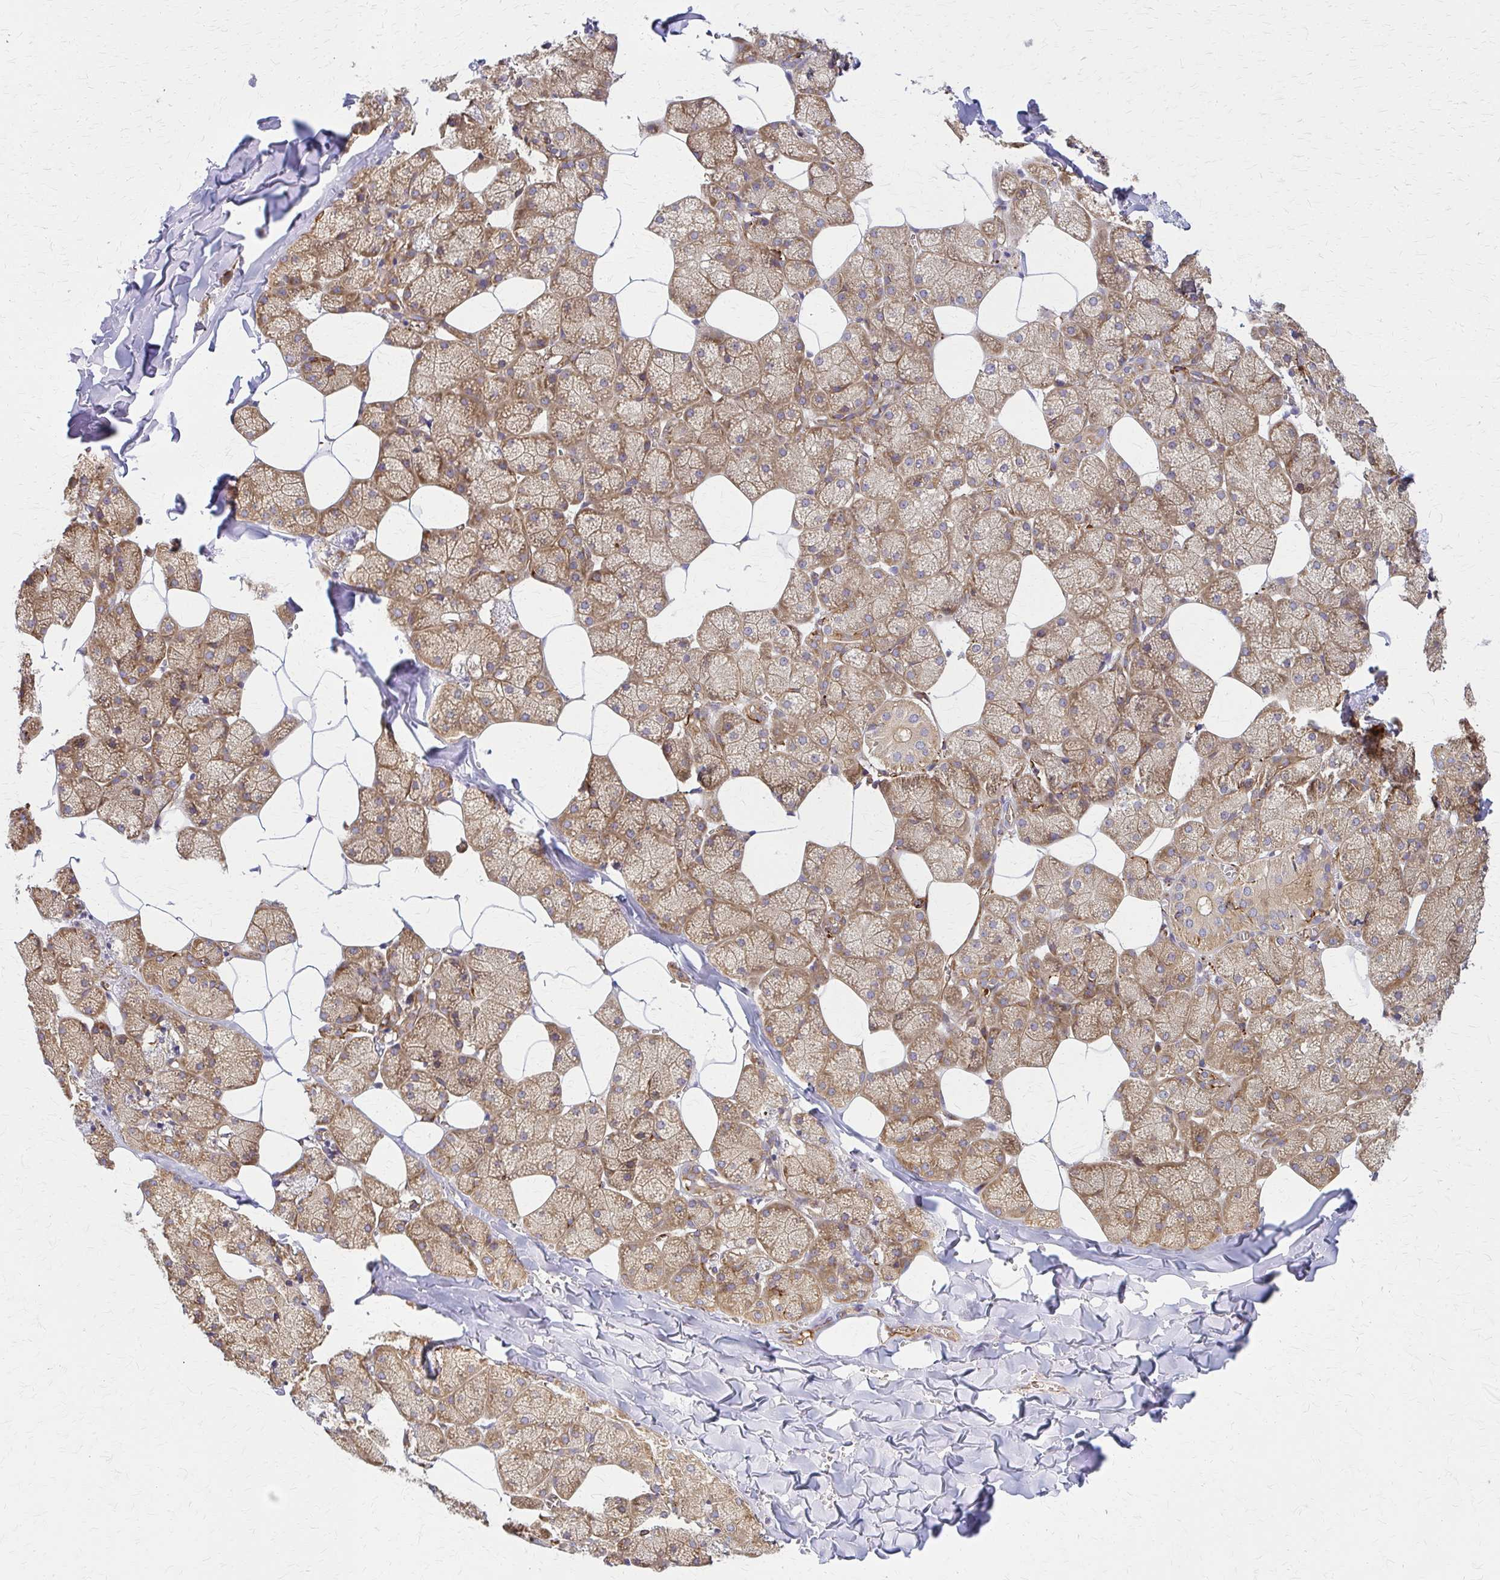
{"staining": {"intensity": "moderate", "quantity": ">75%", "location": "cytoplasmic/membranous"}, "tissue": "salivary gland", "cell_type": "Glandular cells", "image_type": "normal", "snomed": [{"axis": "morphology", "description": "Normal tissue, NOS"}, {"axis": "topography", "description": "Salivary gland"}, {"axis": "topography", "description": "Peripheral nerve tissue"}], "caption": "Brown immunohistochemical staining in unremarkable salivary gland demonstrates moderate cytoplasmic/membranous positivity in approximately >75% of glandular cells.", "gene": "WASF2", "patient": {"sex": "male", "age": 38}}